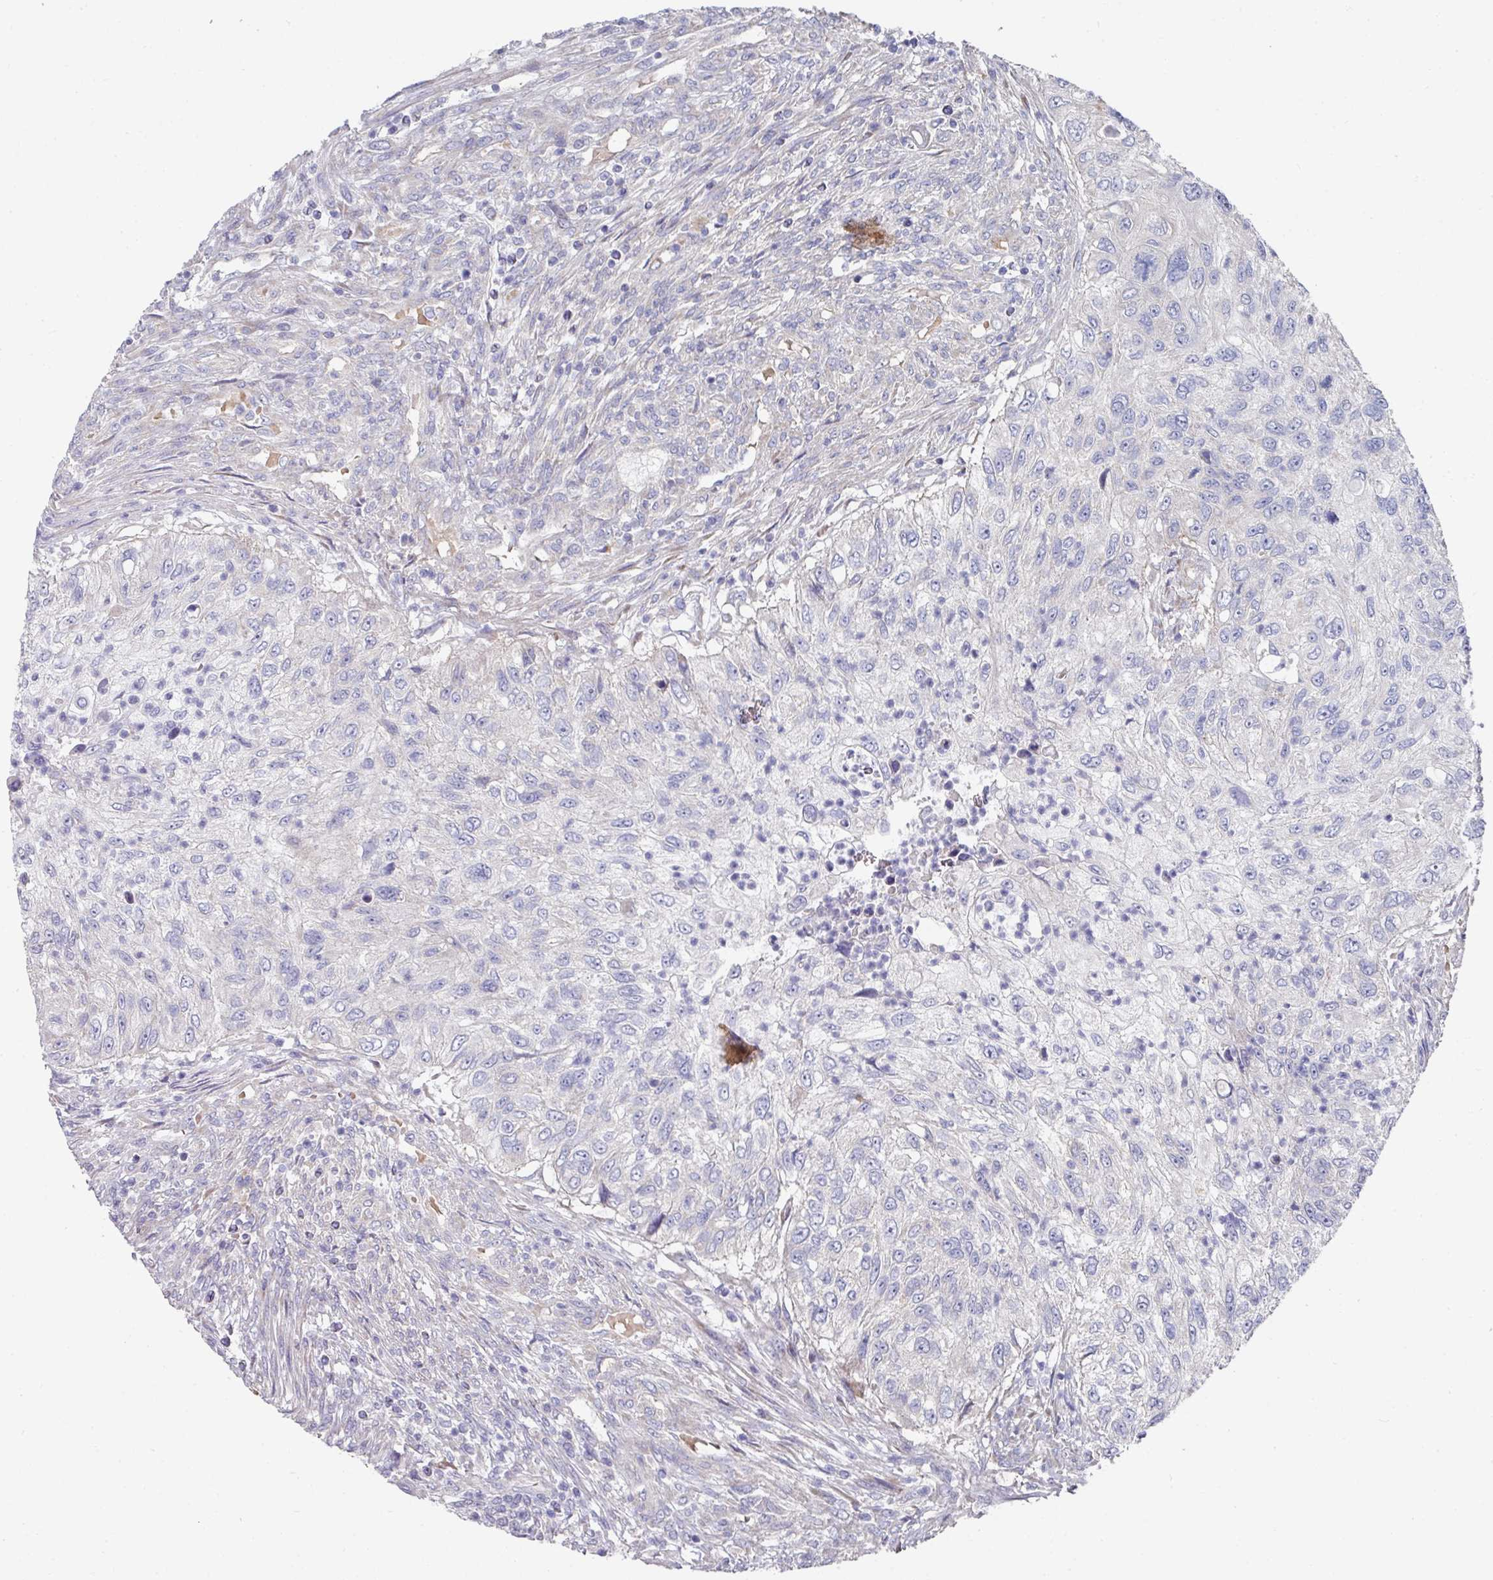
{"staining": {"intensity": "negative", "quantity": "none", "location": "none"}, "tissue": "urothelial cancer", "cell_type": "Tumor cells", "image_type": "cancer", "snomed": [{"axis": "morphology", "description": "Urothelial carcinoma, High grade"}, {"axis": "topography", "description": "Urinary bladder"}], "caption": "Human urothelial cancer stained for a protein using immunohistochemistry demonstrates no expression in tumor cells.", "gene": "PYROXD2", "patient": {"sex": "female", "age": 60}}